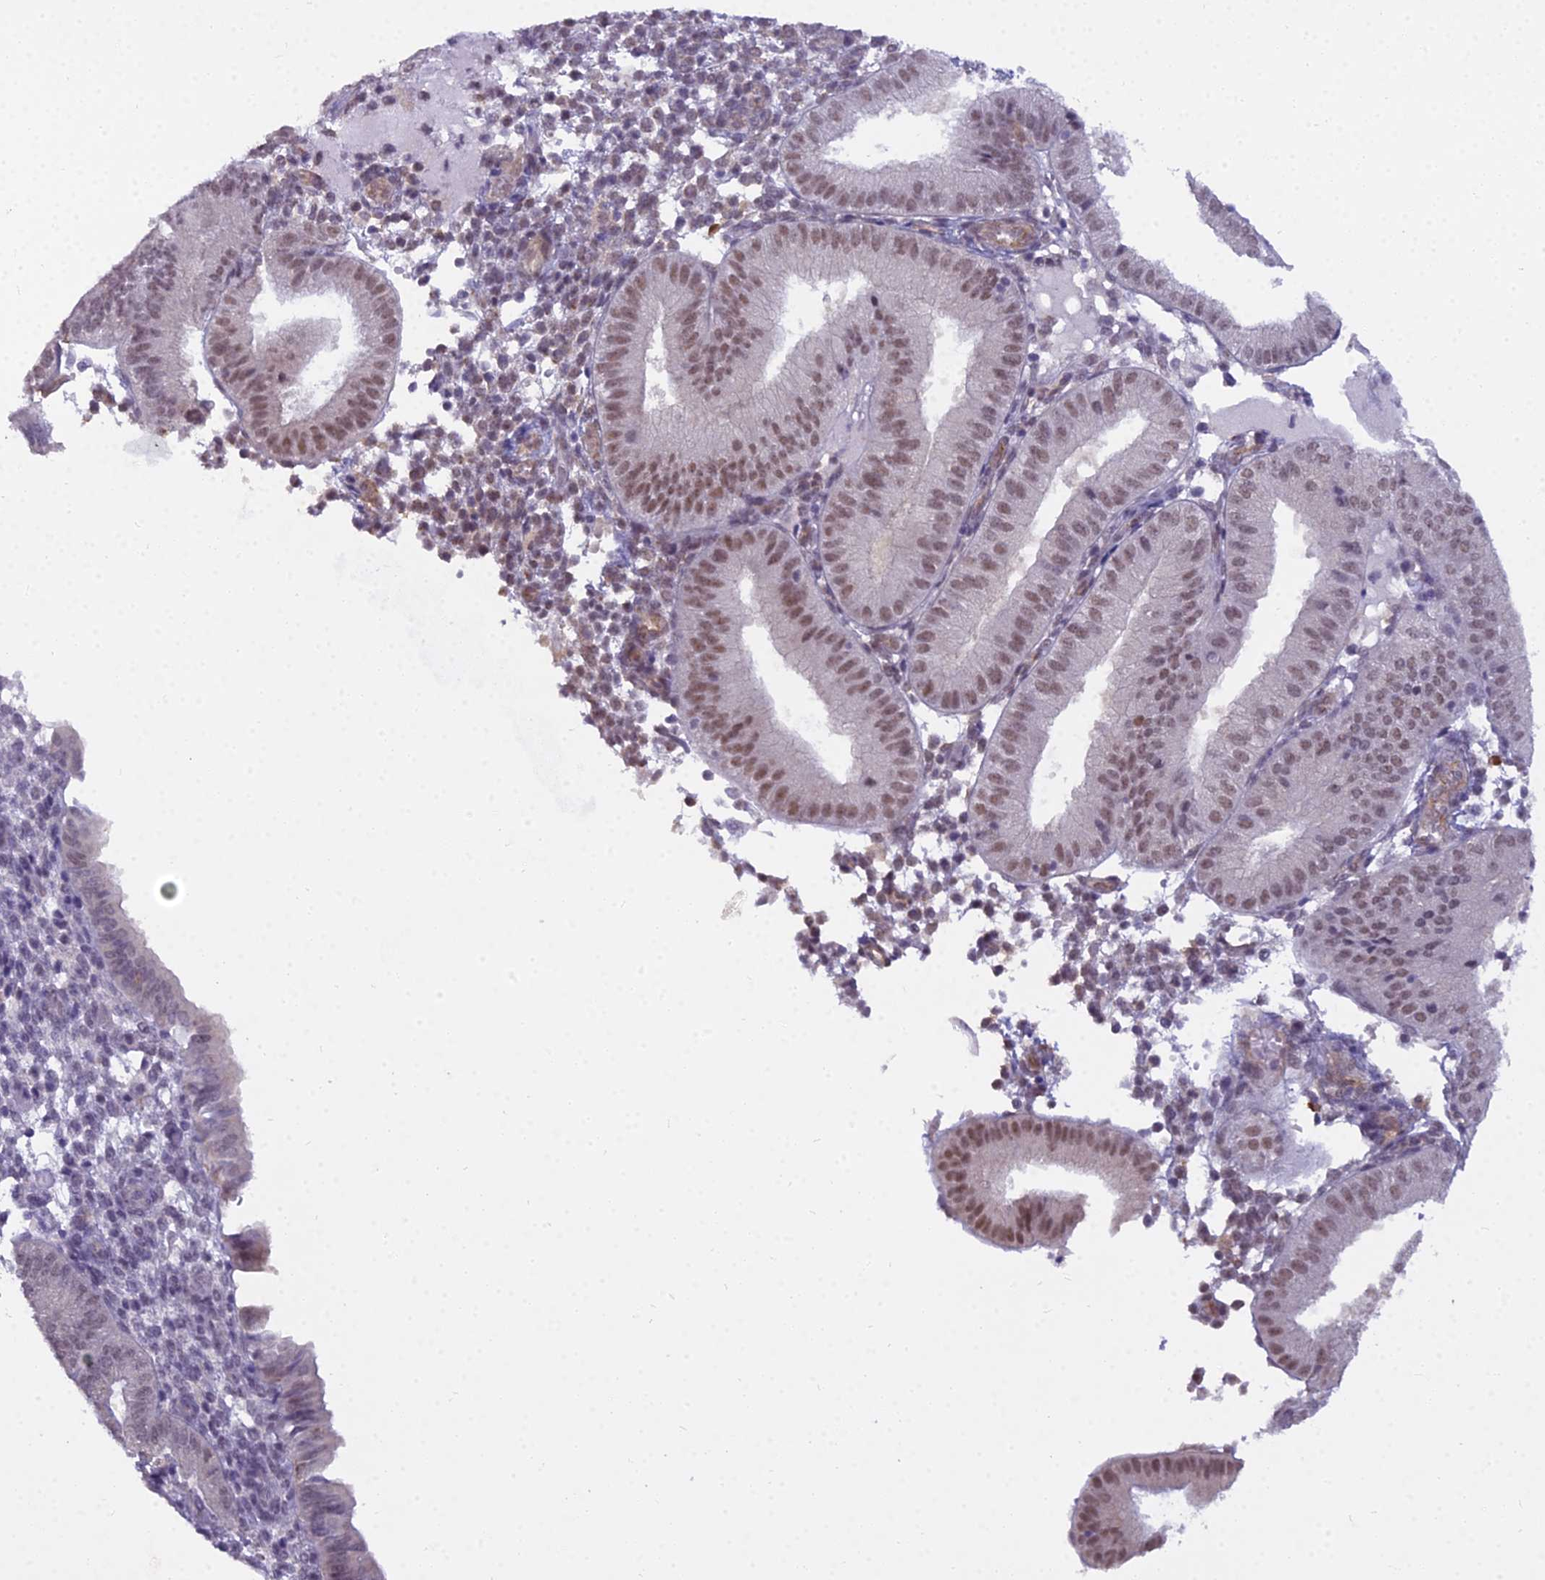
{"staining": {"intensity": "negative", "quantity": "none", "location": "none"}, "tissue": "endometrium", "cell_type": "Cells in endometrial stroma", "image_type": "normal", "snomed": [{"axis": "morphology", "description": "Normal tissue, NOS"}, {"axis": "topography", "description": "Endometrium"}], "caption": "This is a histopathology image of immunohistochemistry staining of normal endometrium, which shows no expression in cells in endometrial stroma.", "gene": "BLNK", "patient": {"sex": "female", "age": 39}}